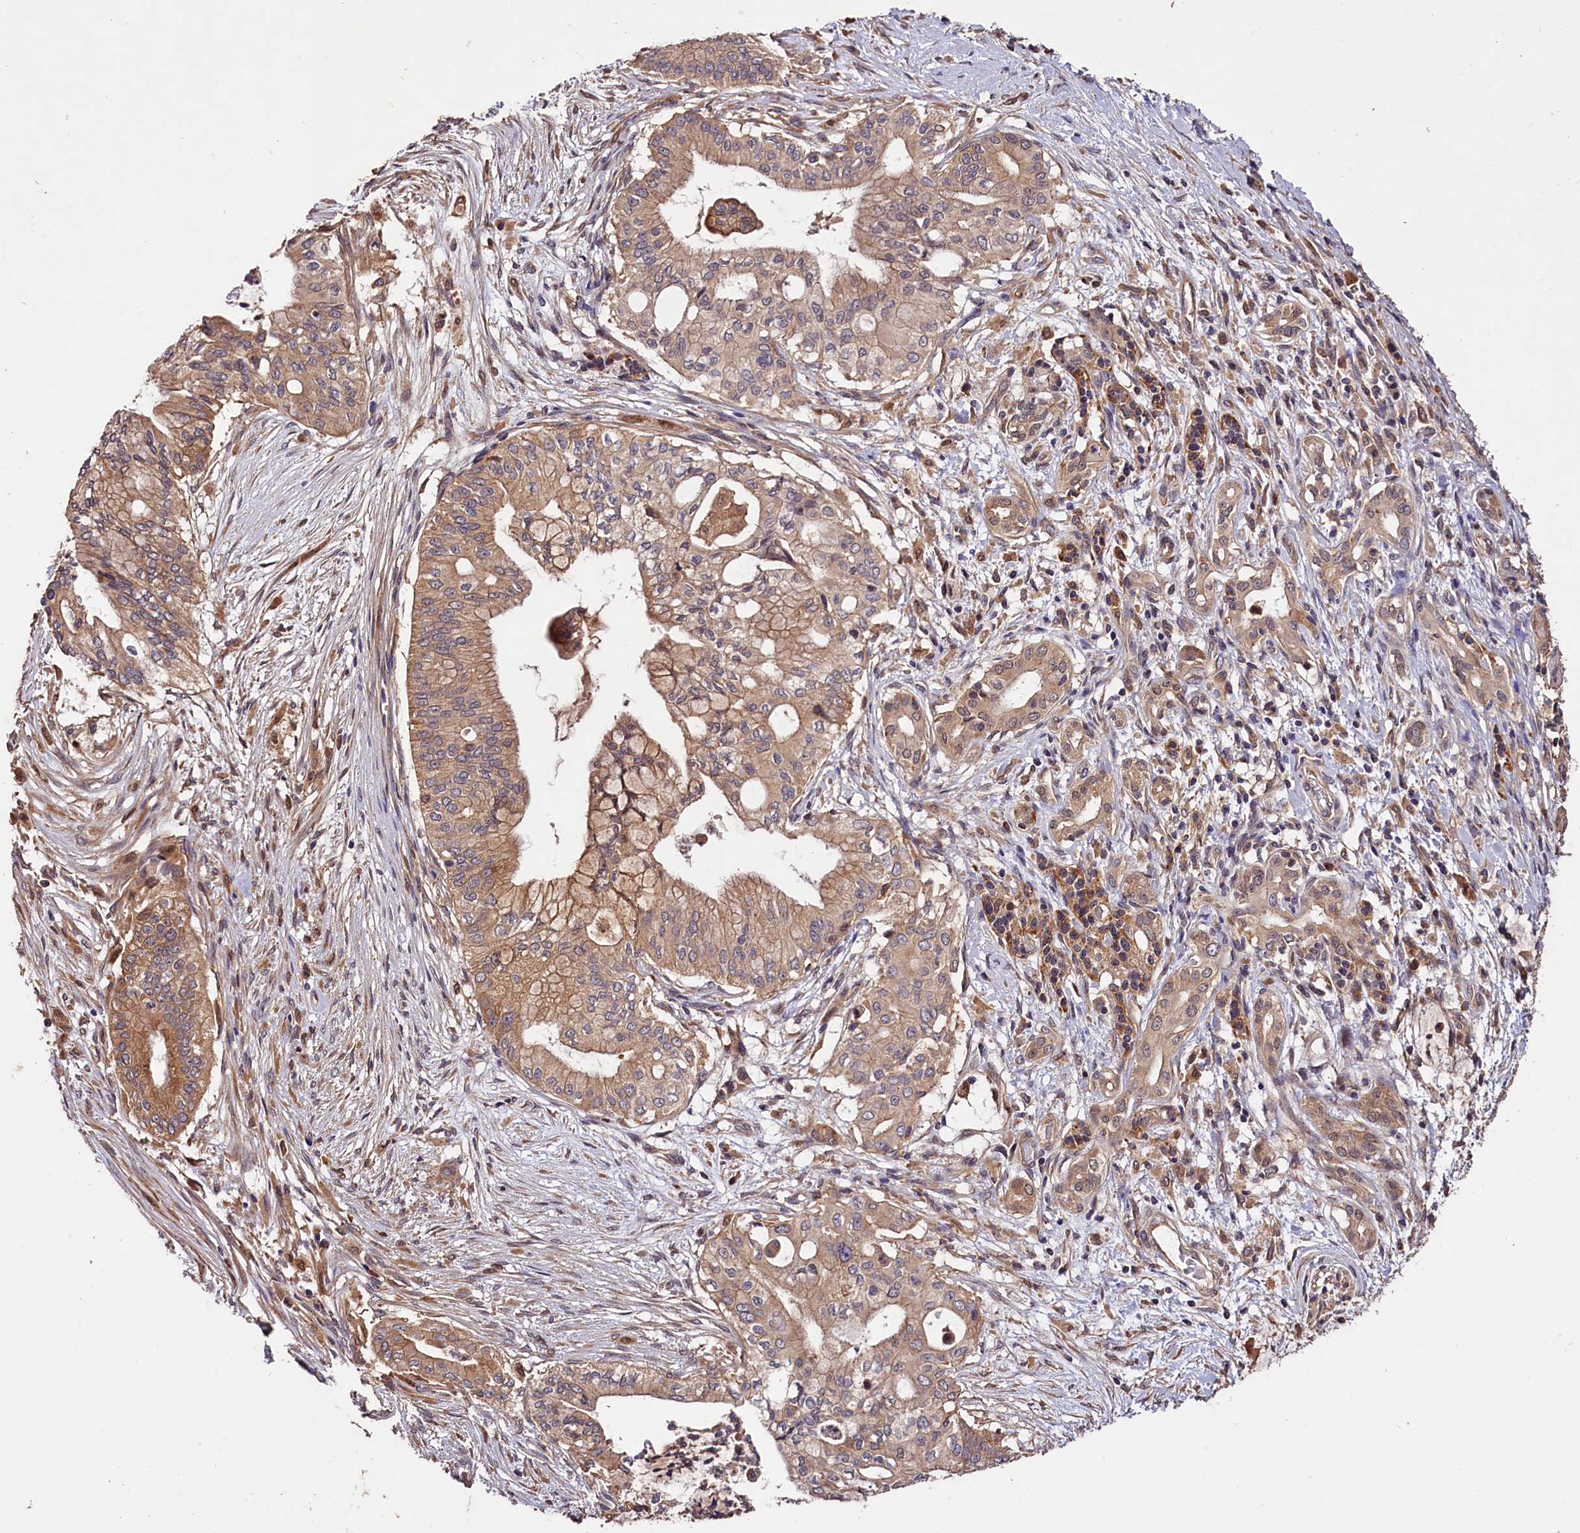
{"staining": {"intensity": "moderate", "quantity": ">75%", "location": "cytoplasmic/membranous"}, "tissue": "pancreatic cancer", "cell_type": "Tumor cells", "image_type": "cancer", "snomed": [{"axis": "morphology", "description": "Adenocarcinoma, NOS"}, {"axis": "topography", "description": "Pancreas"}], "caption": "Protein staining by immunohistochemistry displays moderate cytoplasmic/membranous staining in about >75% of tumor cells in adenocarcinoma (pancreatic).", "gene": "CES3", "patient": {"sex": "male", "age": 46}}